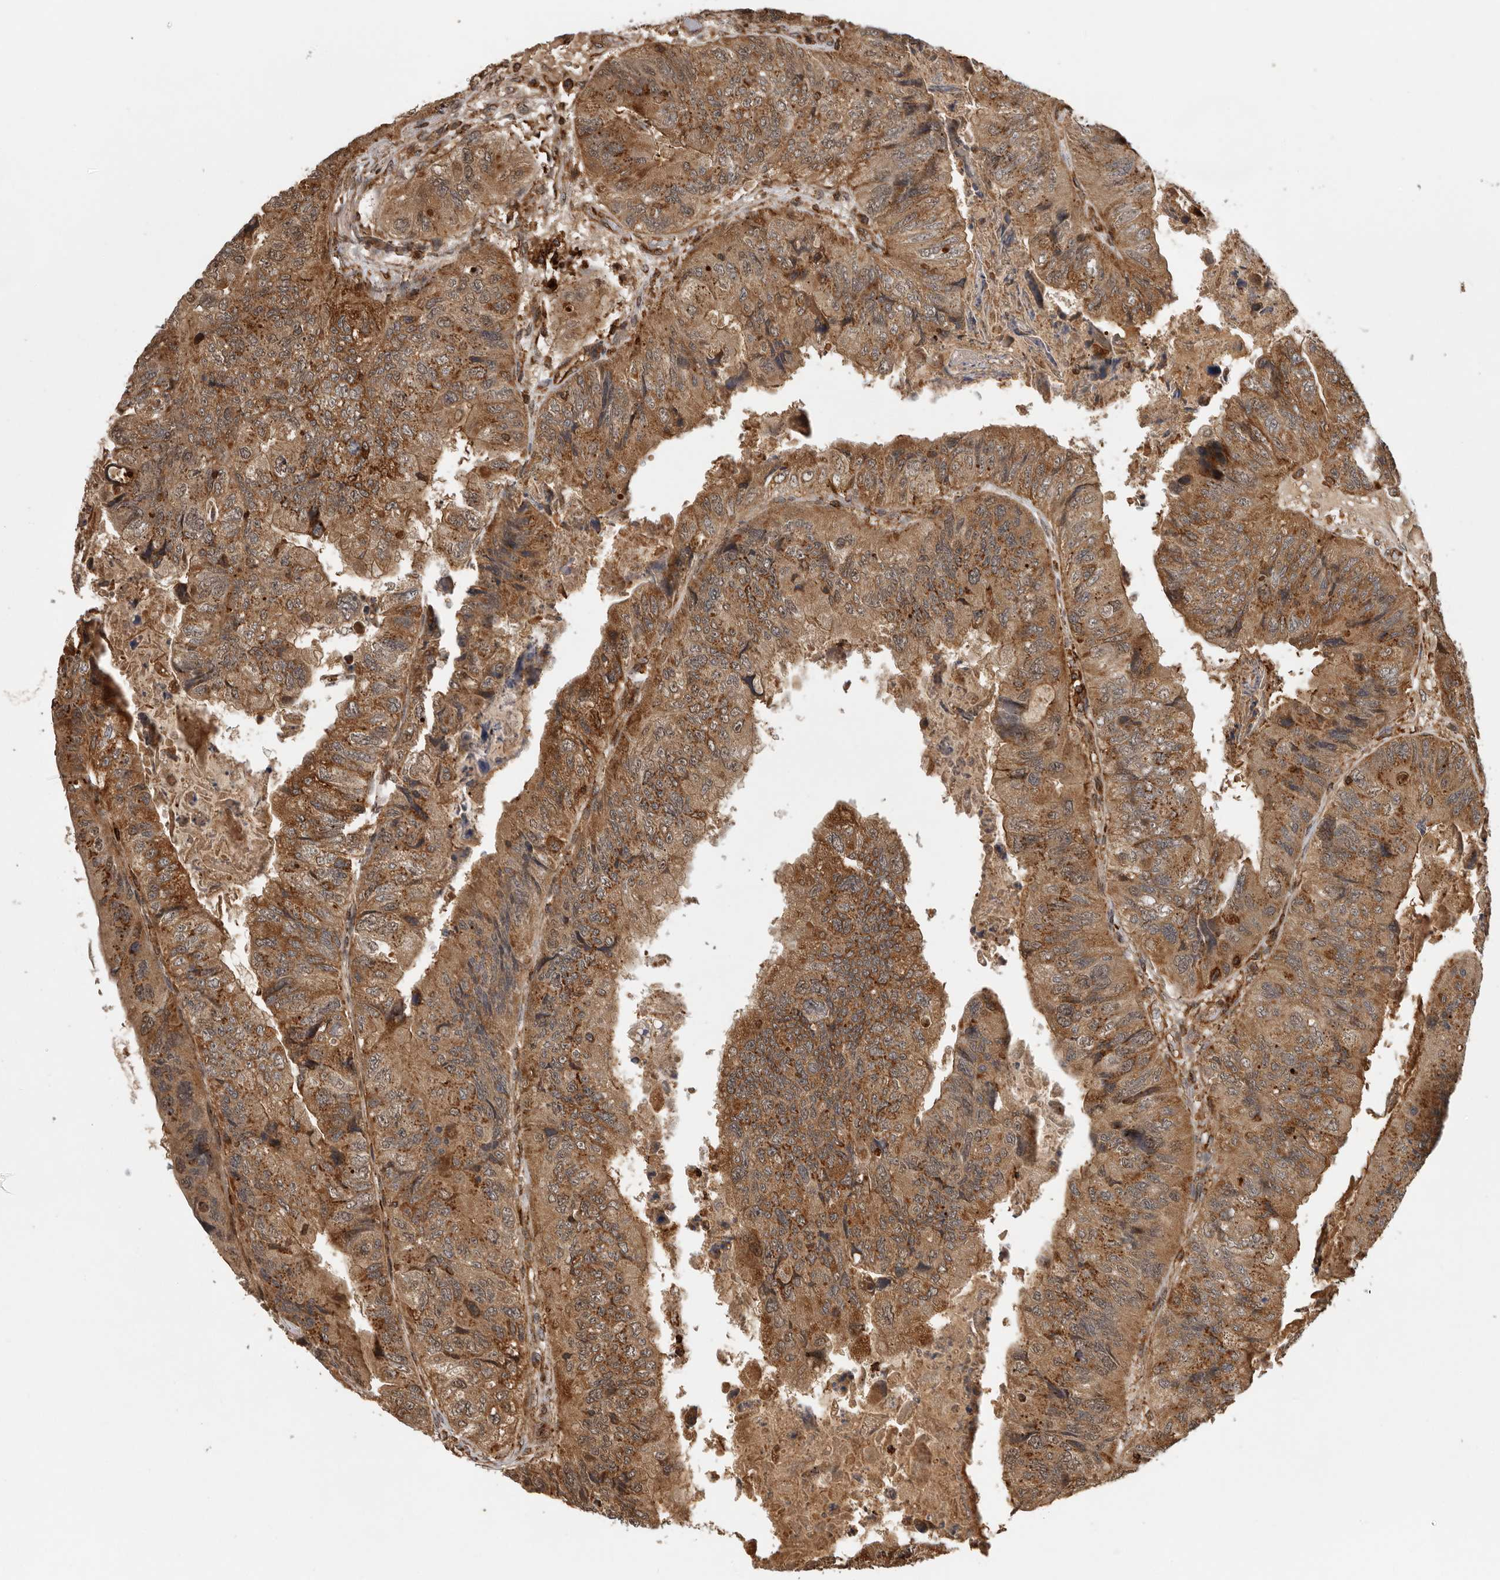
{"staining": {"intensity": "strong", "quantity": ">75%", "location": "cytoplasmic/membranous"}, "tissue": "colorectal cancer", "cell_type": "Tumor cells", "image_type": "cancer", "snomed": [{"axis": "morphology", "description": "Adenocarcinoma, NOS"}, {"axis": "topography", "description": "Rectum"}], "caption": "Adenocarcinoma (colorectal) tissue exhibits strong cytoplasmic/membranous positivity in about >75% of tumor cells", "gene": "RNF157", "patient": {"sex": "male", "age": 63}}